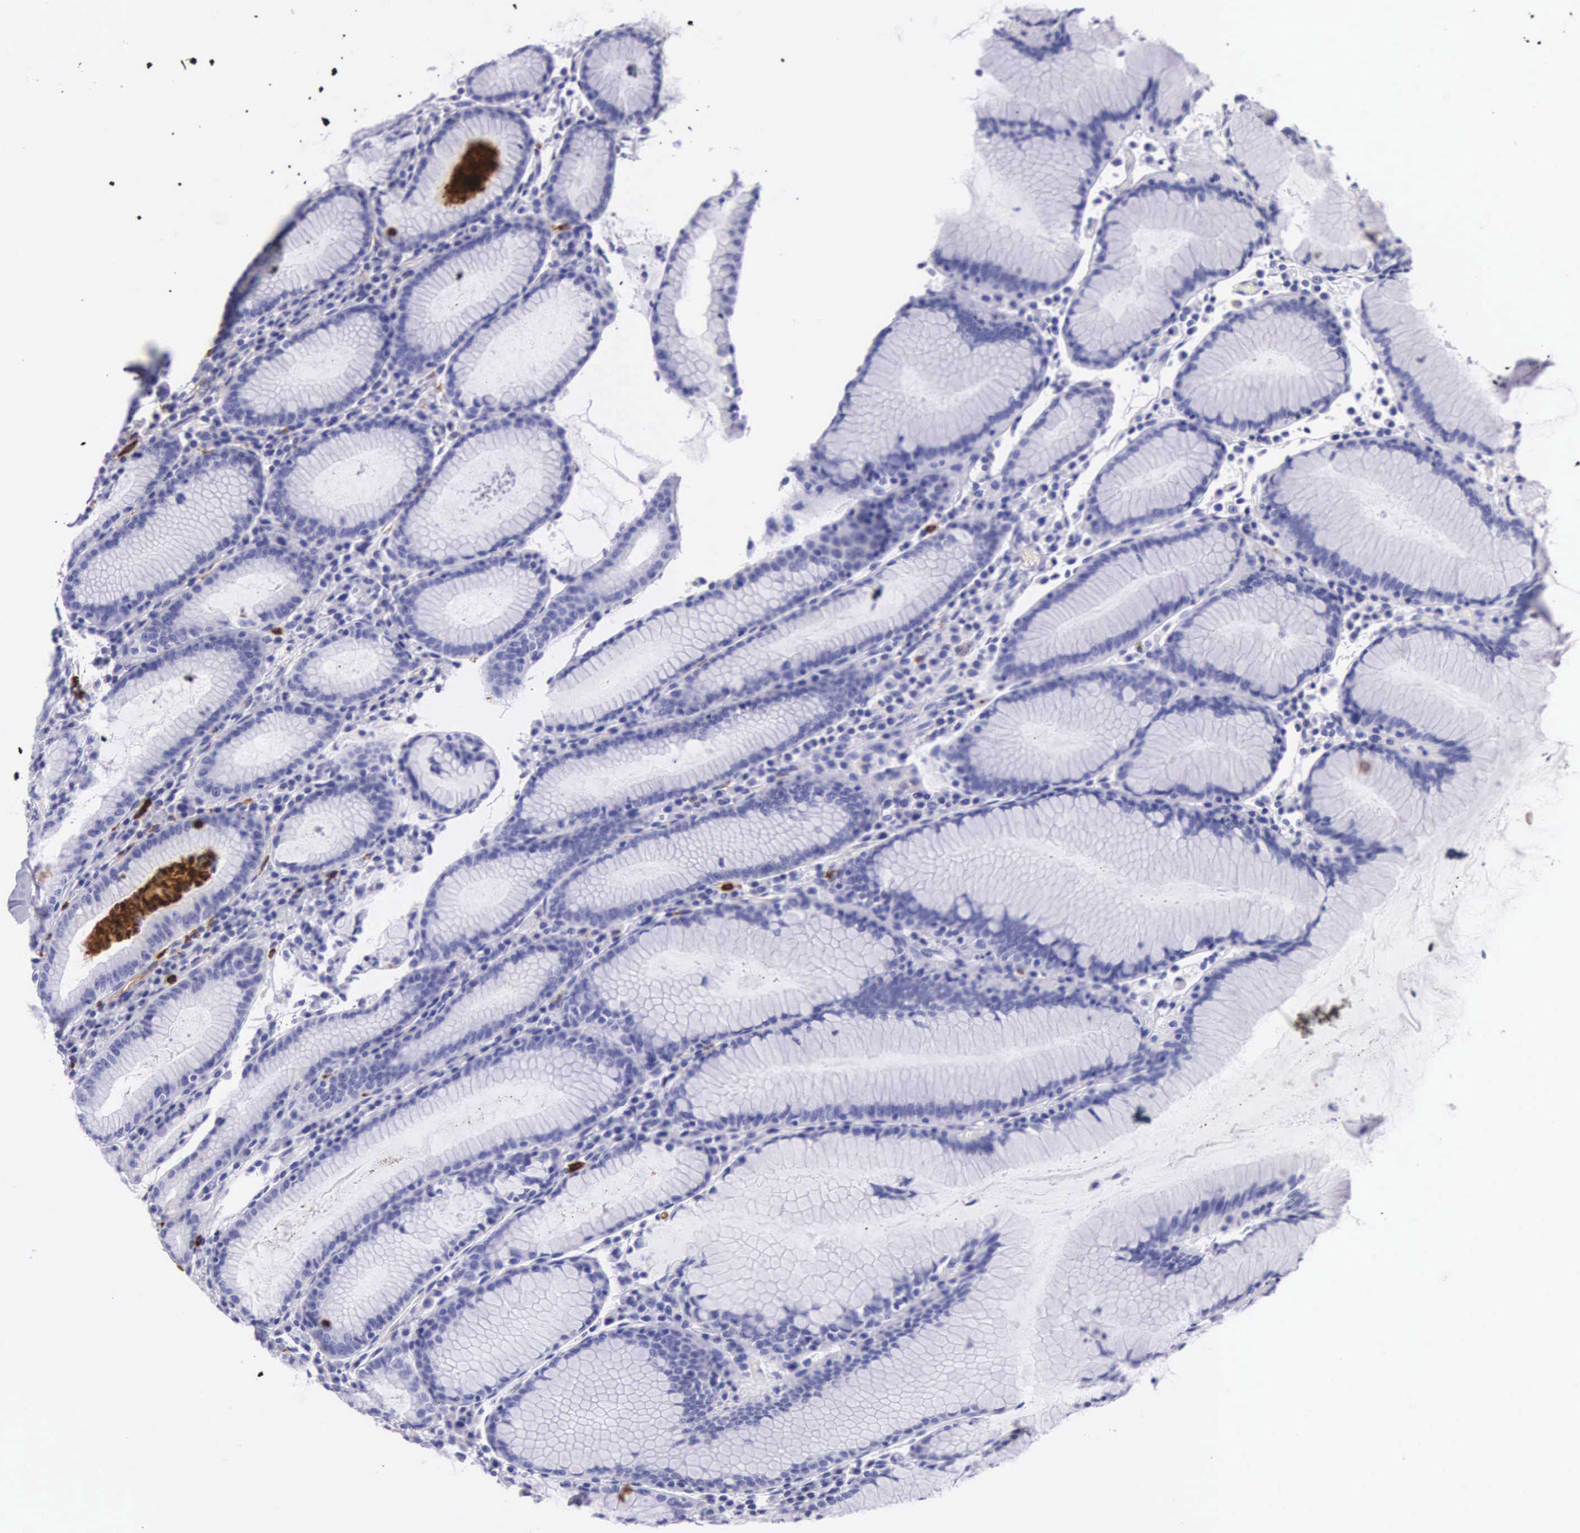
{"staining": {"intensity": "negative", "quantity": "none", "location": "none"}, "tissue": "stomach", "cell_type": "Glandular cells", "image_type": "normal", "snomed": [{"axis": "morphology", "description": "Normal tissue, NOS"}, {"axis": "topography", "description": "Stomach, lower"}], "caption": "High power microscopy photomicrograph of an IHC micrograph of unremarkable stomach, revealing no significant positivity in glandular cells. The staining was performed using DAB (3,3'-diaminobenzidine) to visualize the protein expression in brown, while the nuclei were stained in blue with hematoxylin (Magnification: 20x).", "gene": "FCN1", "patient": {"sex": "female", "age": 43}}